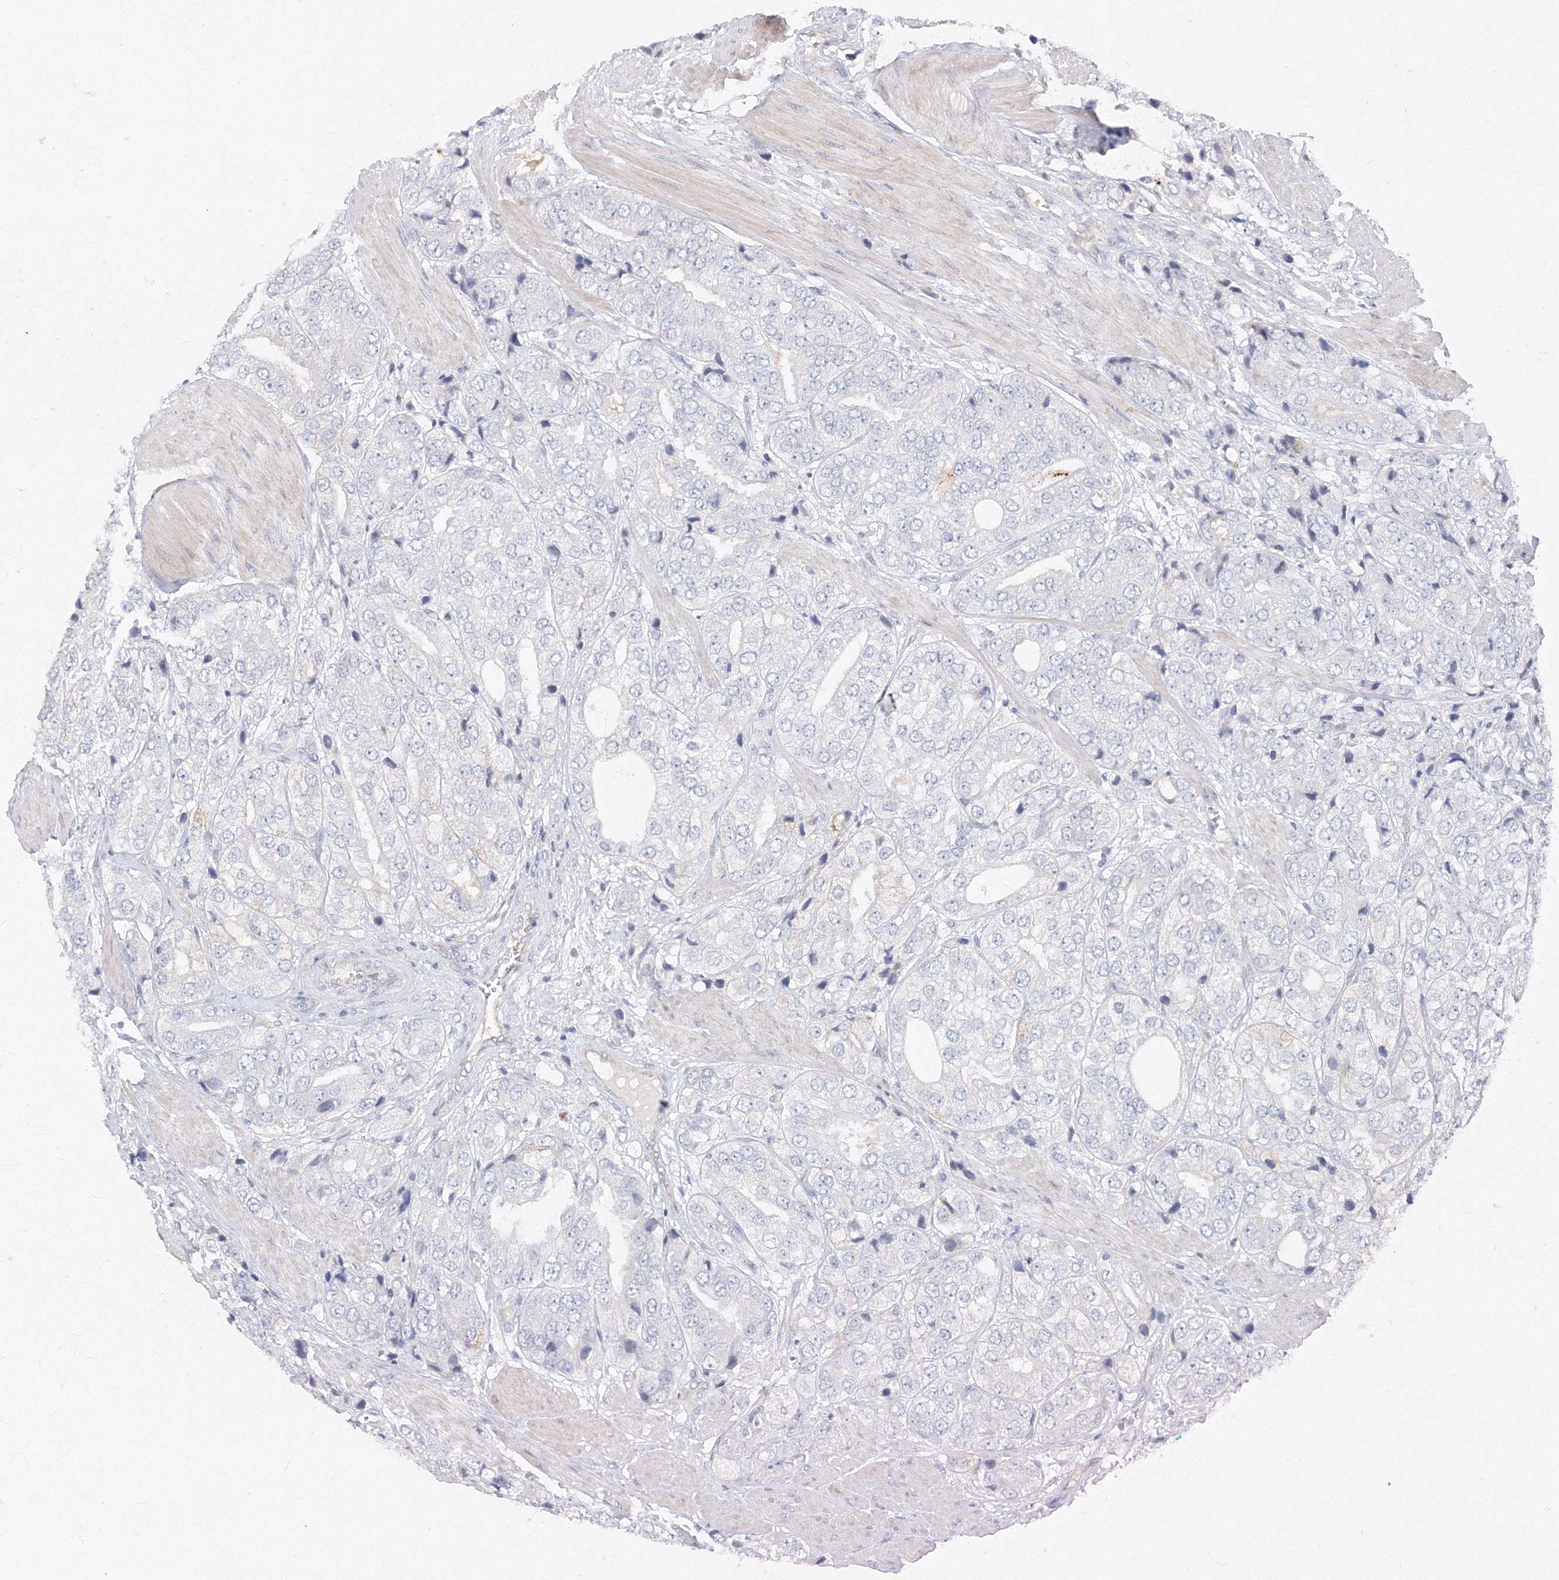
{"staining": {"intensity": "negative", "quantity": "none", "location": "none"}, "tissue": "prostate cancer", "cell_type": "Tumor cells", "image_type": "cancer", "snomed": [{"axis": "morphology", "description": "Adenocarcinoma, High grade"}, {"axis": "topography", "description": "Prostate"}], "caption": "A histopathology image of prostate high-grade adenocarcinoma stained for a protein shows no brown staining in tumor cells.", "gene": "SH3BP5", "patient": {"sex": "male", "age": 50}}